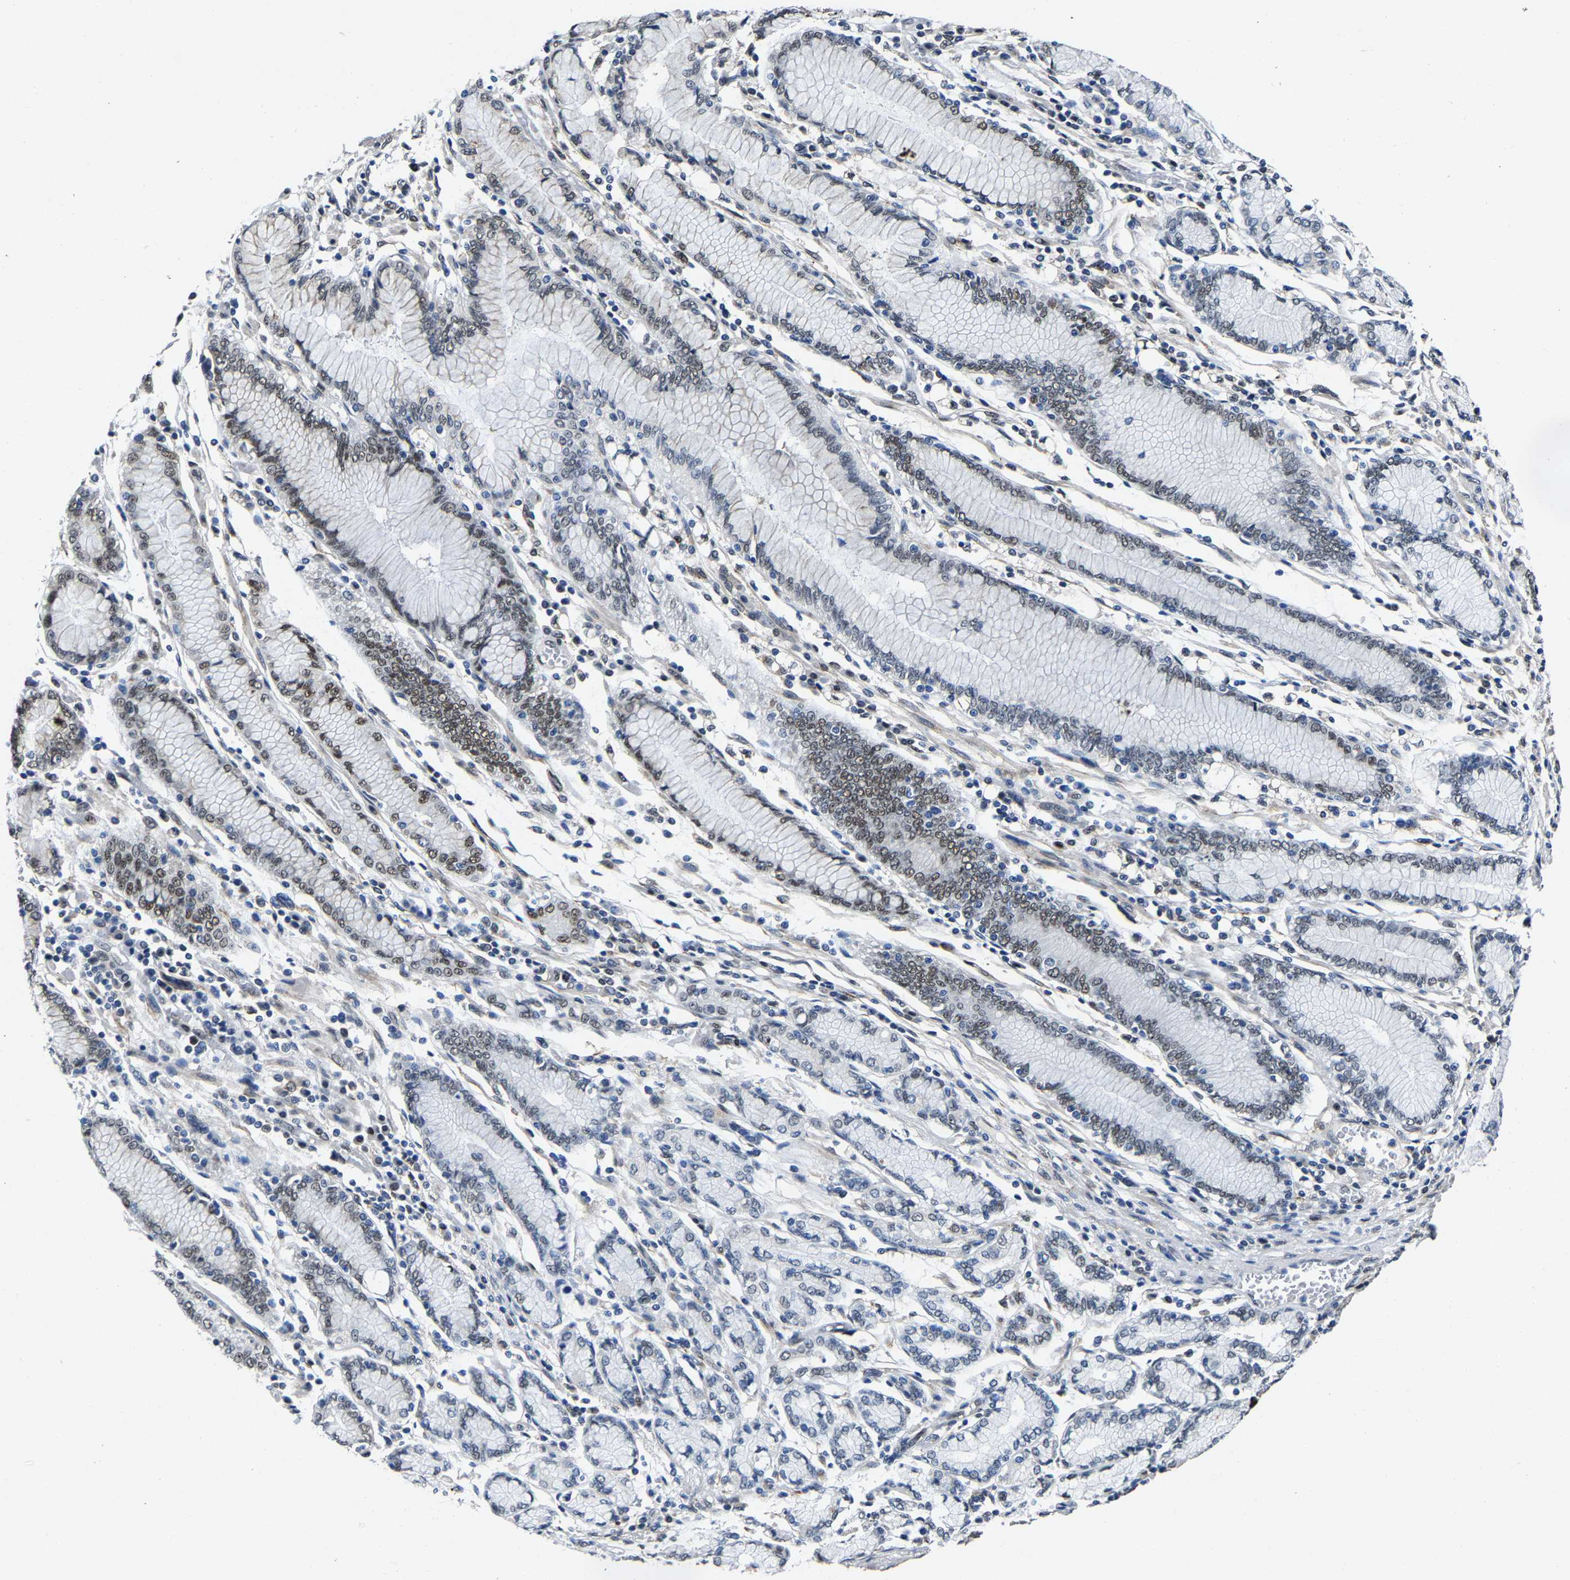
{"staining": {"intensity": "strong", "quantity": "25%-75%", "location": "nuclear"}, "tissue": "stomach cancer", "cell_type": "Tumor cells", "image_type": "cancer", "snomed": [{"axis": "morphology", "description": "Adenocarcinoma, NOS"}, {"axis": "topography", "description": "Stomach, upper"}], "caption": "Protein analysis of adenocarcinoma (stomach) tissue demonstrates strong nuclear staining in about 25%-75% of tumor cells. (brown staining indicates protein expression, while blue staining denotes nuclei).", "gene": "METTL1", "patient": {"sex": "male", "age": 69}}